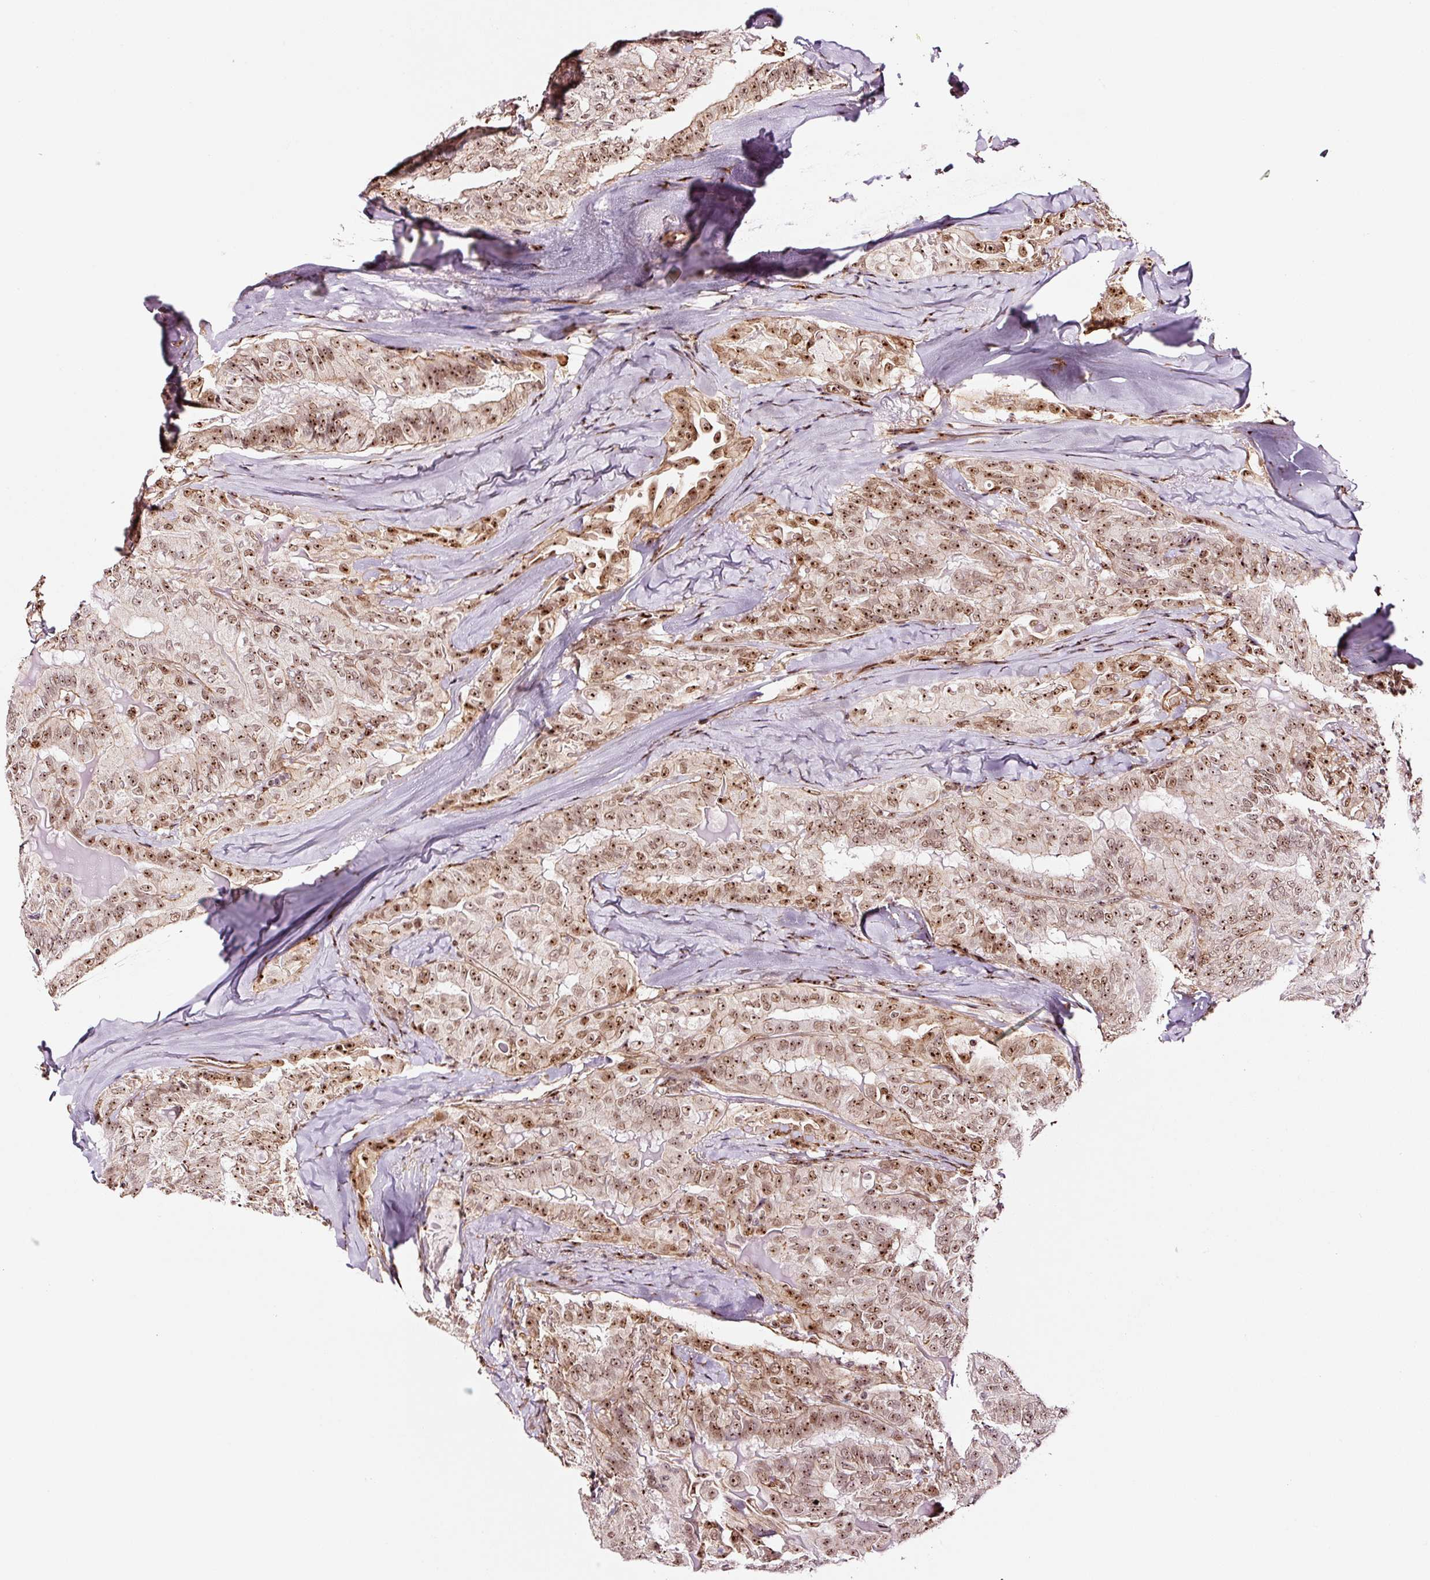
{"staining": {"intensity": "moderate", "quantity": ">75%", "location": "cytoplasmic/membranous,nuclear"}, "tissue": "thyroid cancer", "cell_type": "Tumor cells", "image_type": "cancer", "snomed": [{"axis": "morphology", "description": "Papillary adenocarcinoma, NOS"}, {"axis": "topography", "description": "Thyroid gland"}], "caption": "An image of thyroid cancer stained for a protein reveals moderate cytoplasmic/membranous and nuclear brown staining in tumor cells. (Stains: DAB in brown, nuclei in blue, Microscopy: brightfield microscopy at high magnification).", "gene": "GNL3", "patient": {"sex": "female", "age": 68}}